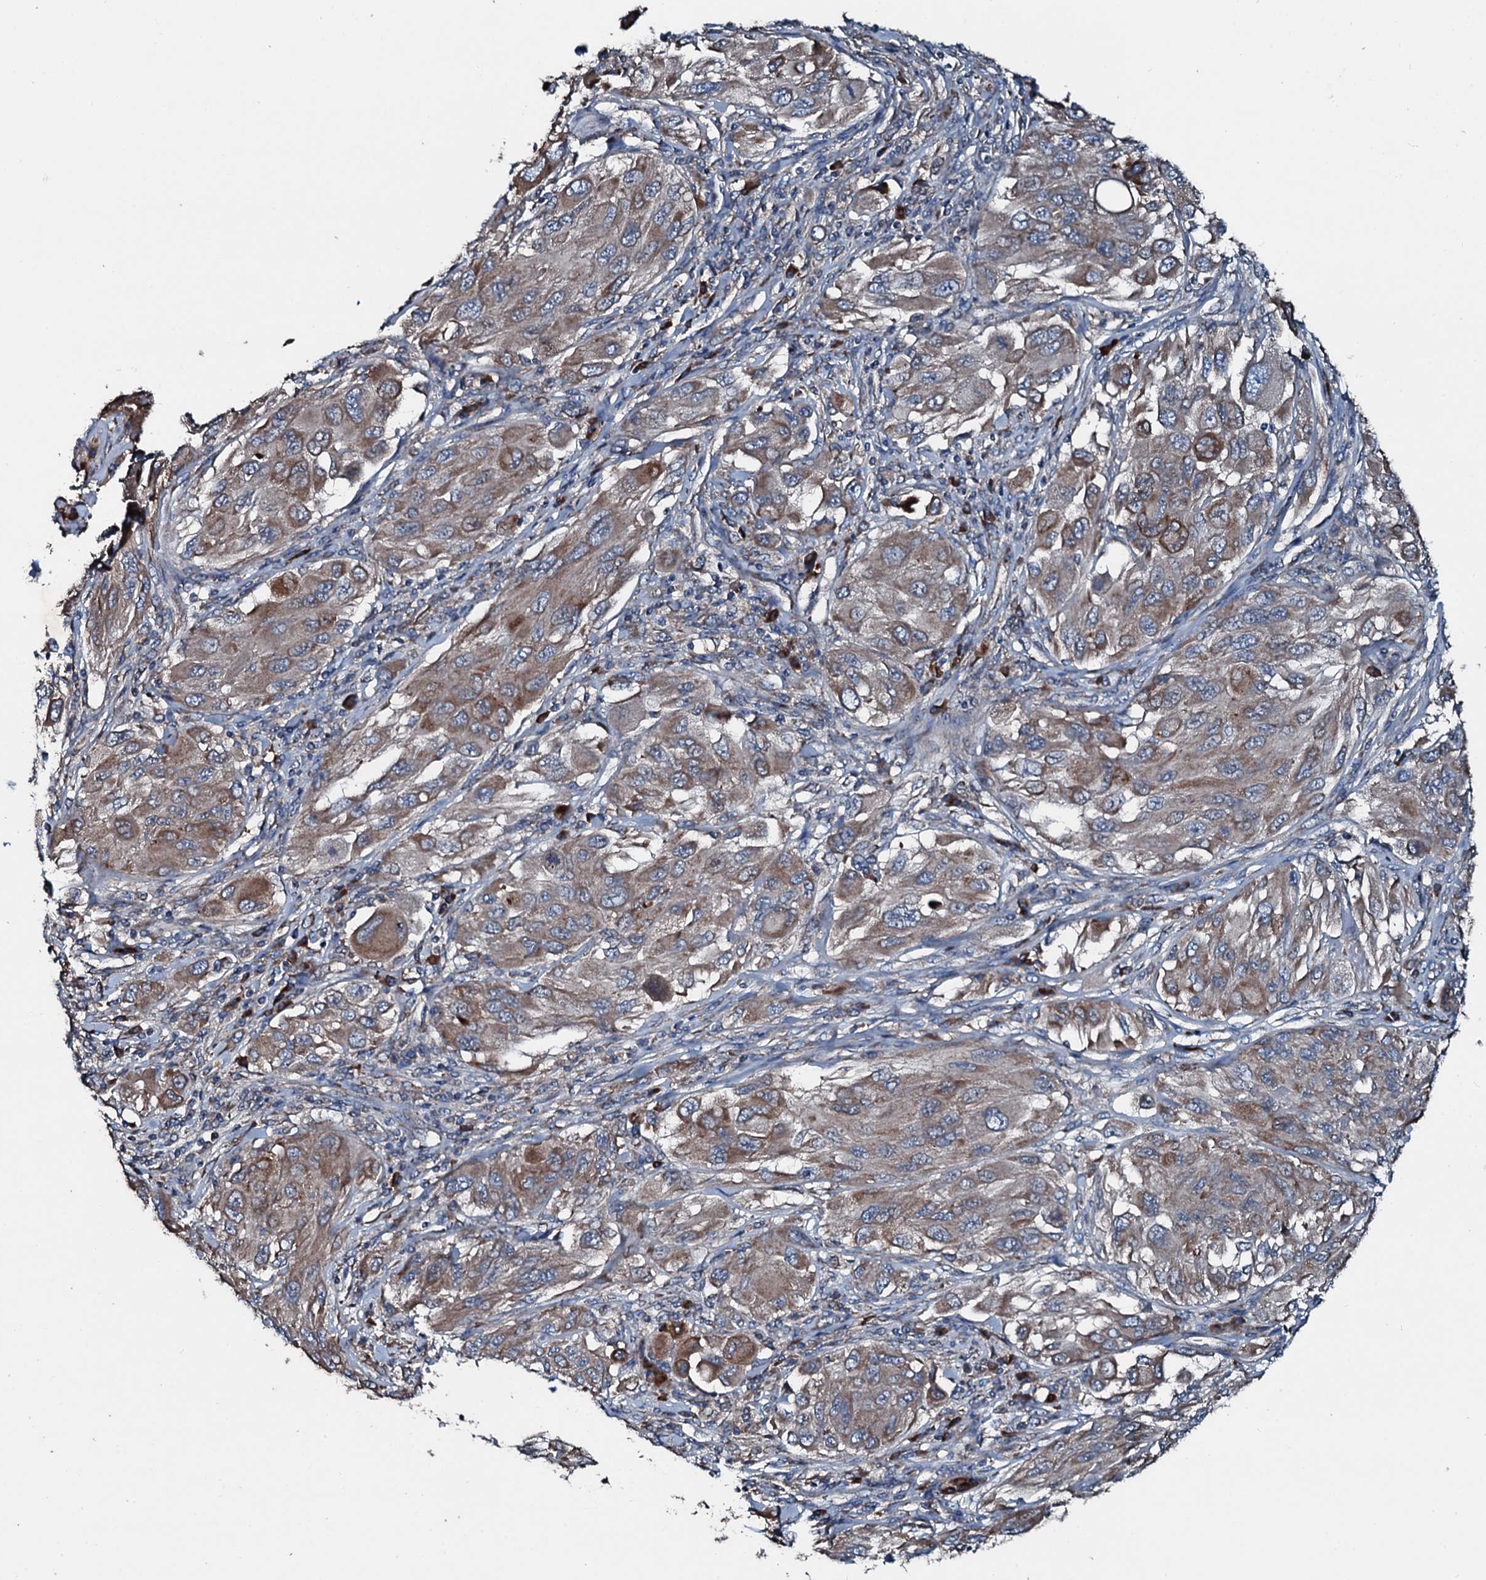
{"staining": {"intensity": "moderate", "quantity": ">75%", "location": "cytoplasmic/membranous"}, "tissue": "melanoma", "cell_type": "Tumor cells", "image_type": "cancer", "snomed": [{"axis": "morphology", "description": "Malignant melanoma, NOS"}, {"axis": "topography", "description": "Skin"}], "caption": "A brown stain shows moderate cytoplasmic/membranous expression of a protein in human malignant melanoma tumor cells.", "gene": "ACSS3", "patient": {"sex": "female", "age": 91}}